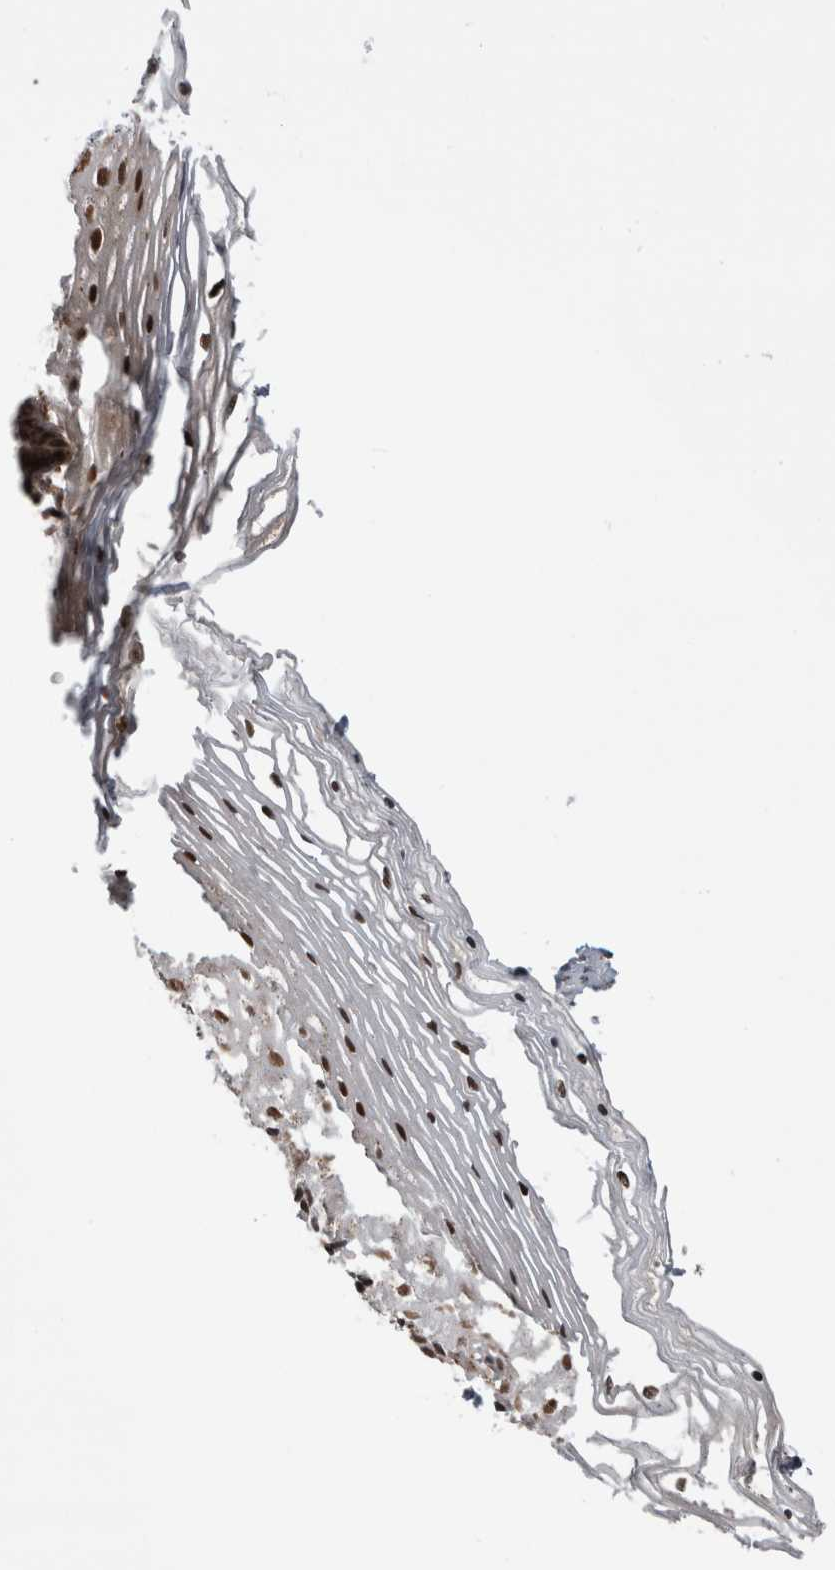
{"staining": {"intensity": "strong", "quantity": ">75%", "location": "nuclear"}, "tissue": "vagina", "cell_type": "Squamous epithelial cells", "image_type": "normal", "snomed": [{"axis": "morphology", "description": "Normal tissue, NOS"}, {"axis": "topography", "description": "Vagina"}], "caption": "This is a micrograph of immunohistochemistry staining of unremarkable vagina, which shows strong positivity in the nuclear of squamous epithelial cells.", "gene": "CPSF2", "patient": {"sex": "female", "age": 32}}